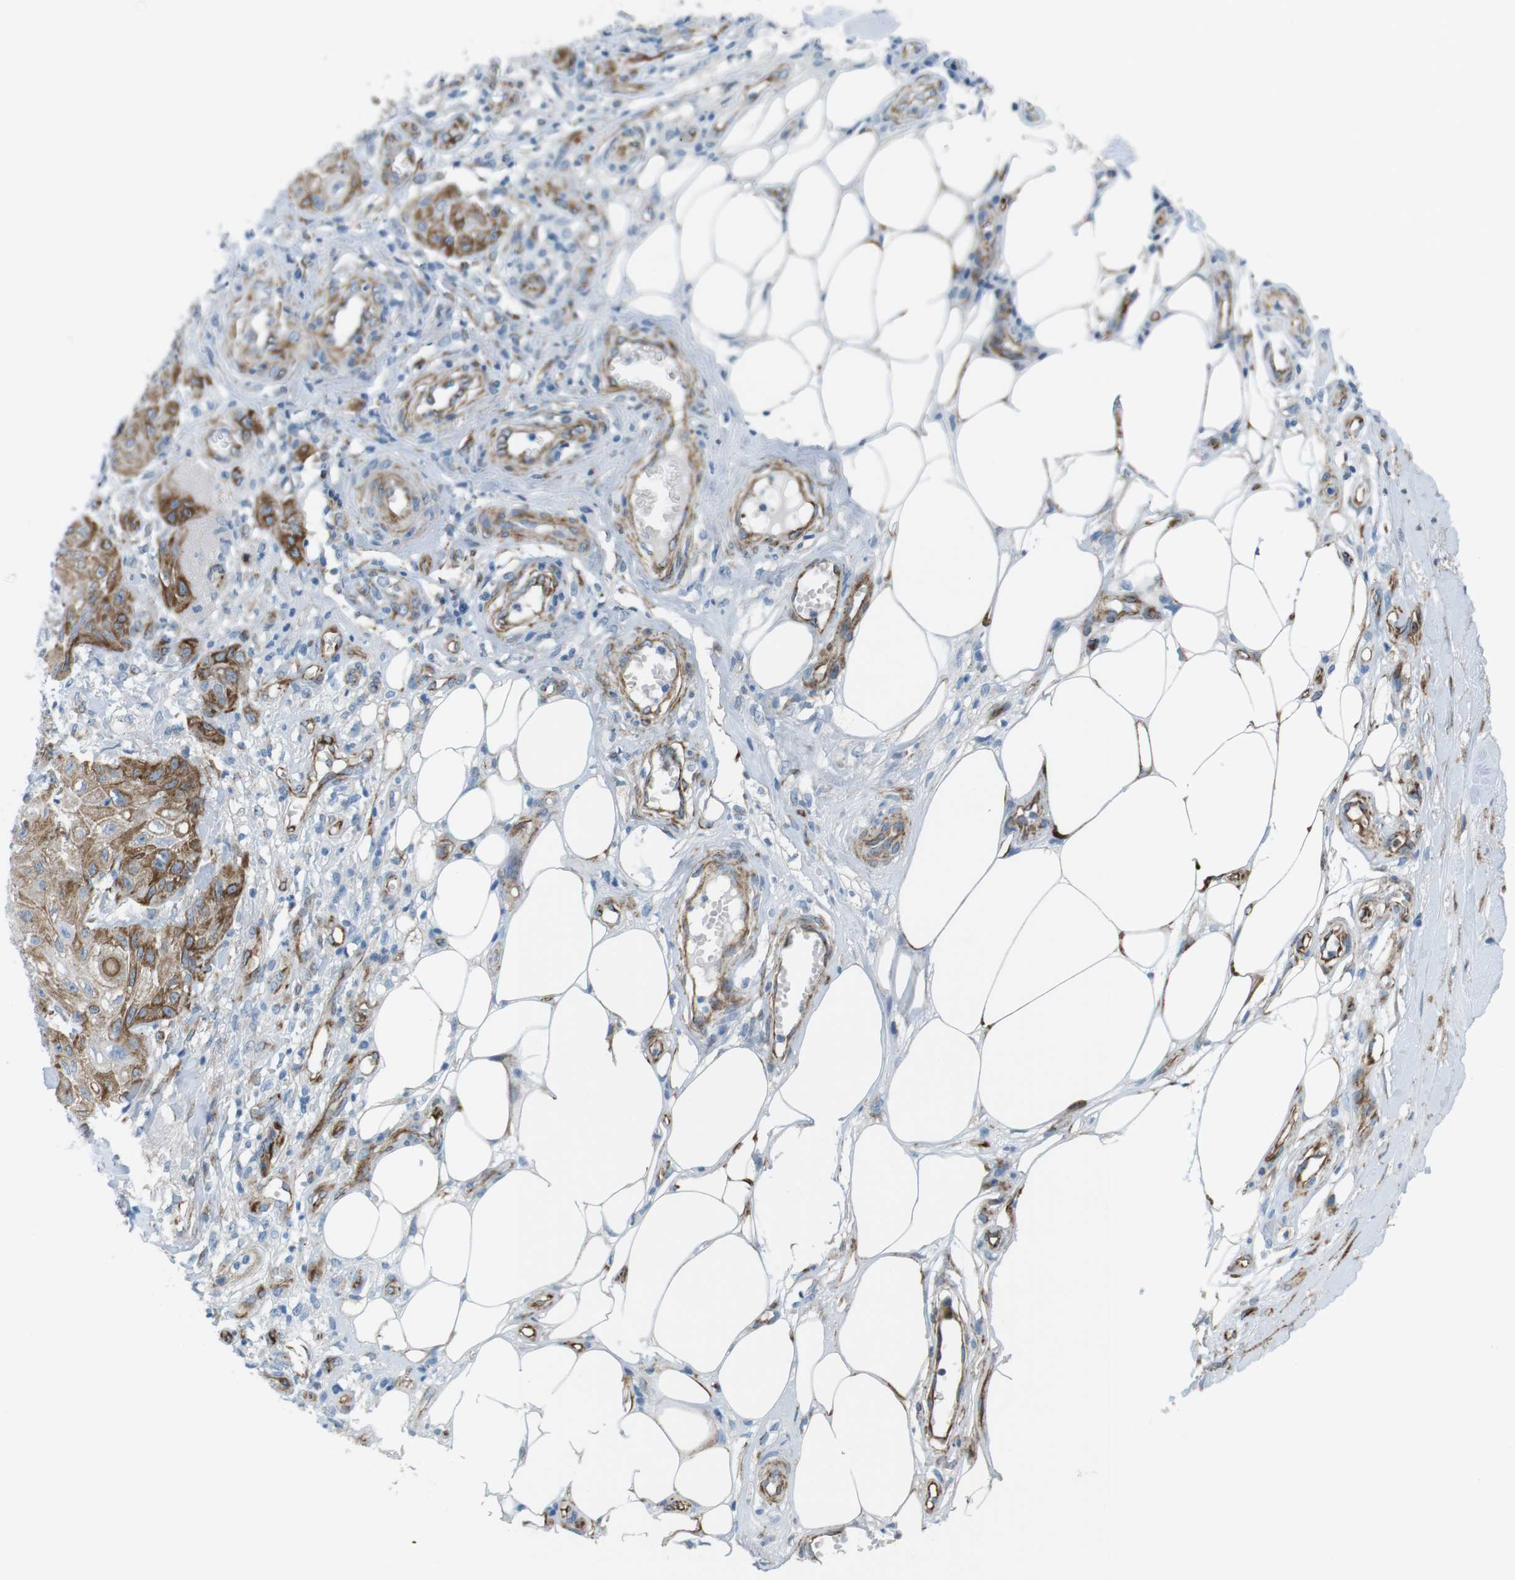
{"staining": {"intensity": "moderate", "quantity": ">75%", "location": "cytoplasmic/membranous"}, "tissue": "skin cancer", "cell_type": "Tumor cells", "image_type": "cancer", "snomed": [{"axis": "morphology", "description": "Squamous cell carcinoma, NOS"}, {"axis": "topography", "description": "Skin"}], "caption": "Tumor cells demonstrate medium levels of moderate cytoplasmic/membranous positivity in about >75% of cells in human skin cancer.", "gene": "MYH9", "patient": {"sex": "male", "age": 74}}